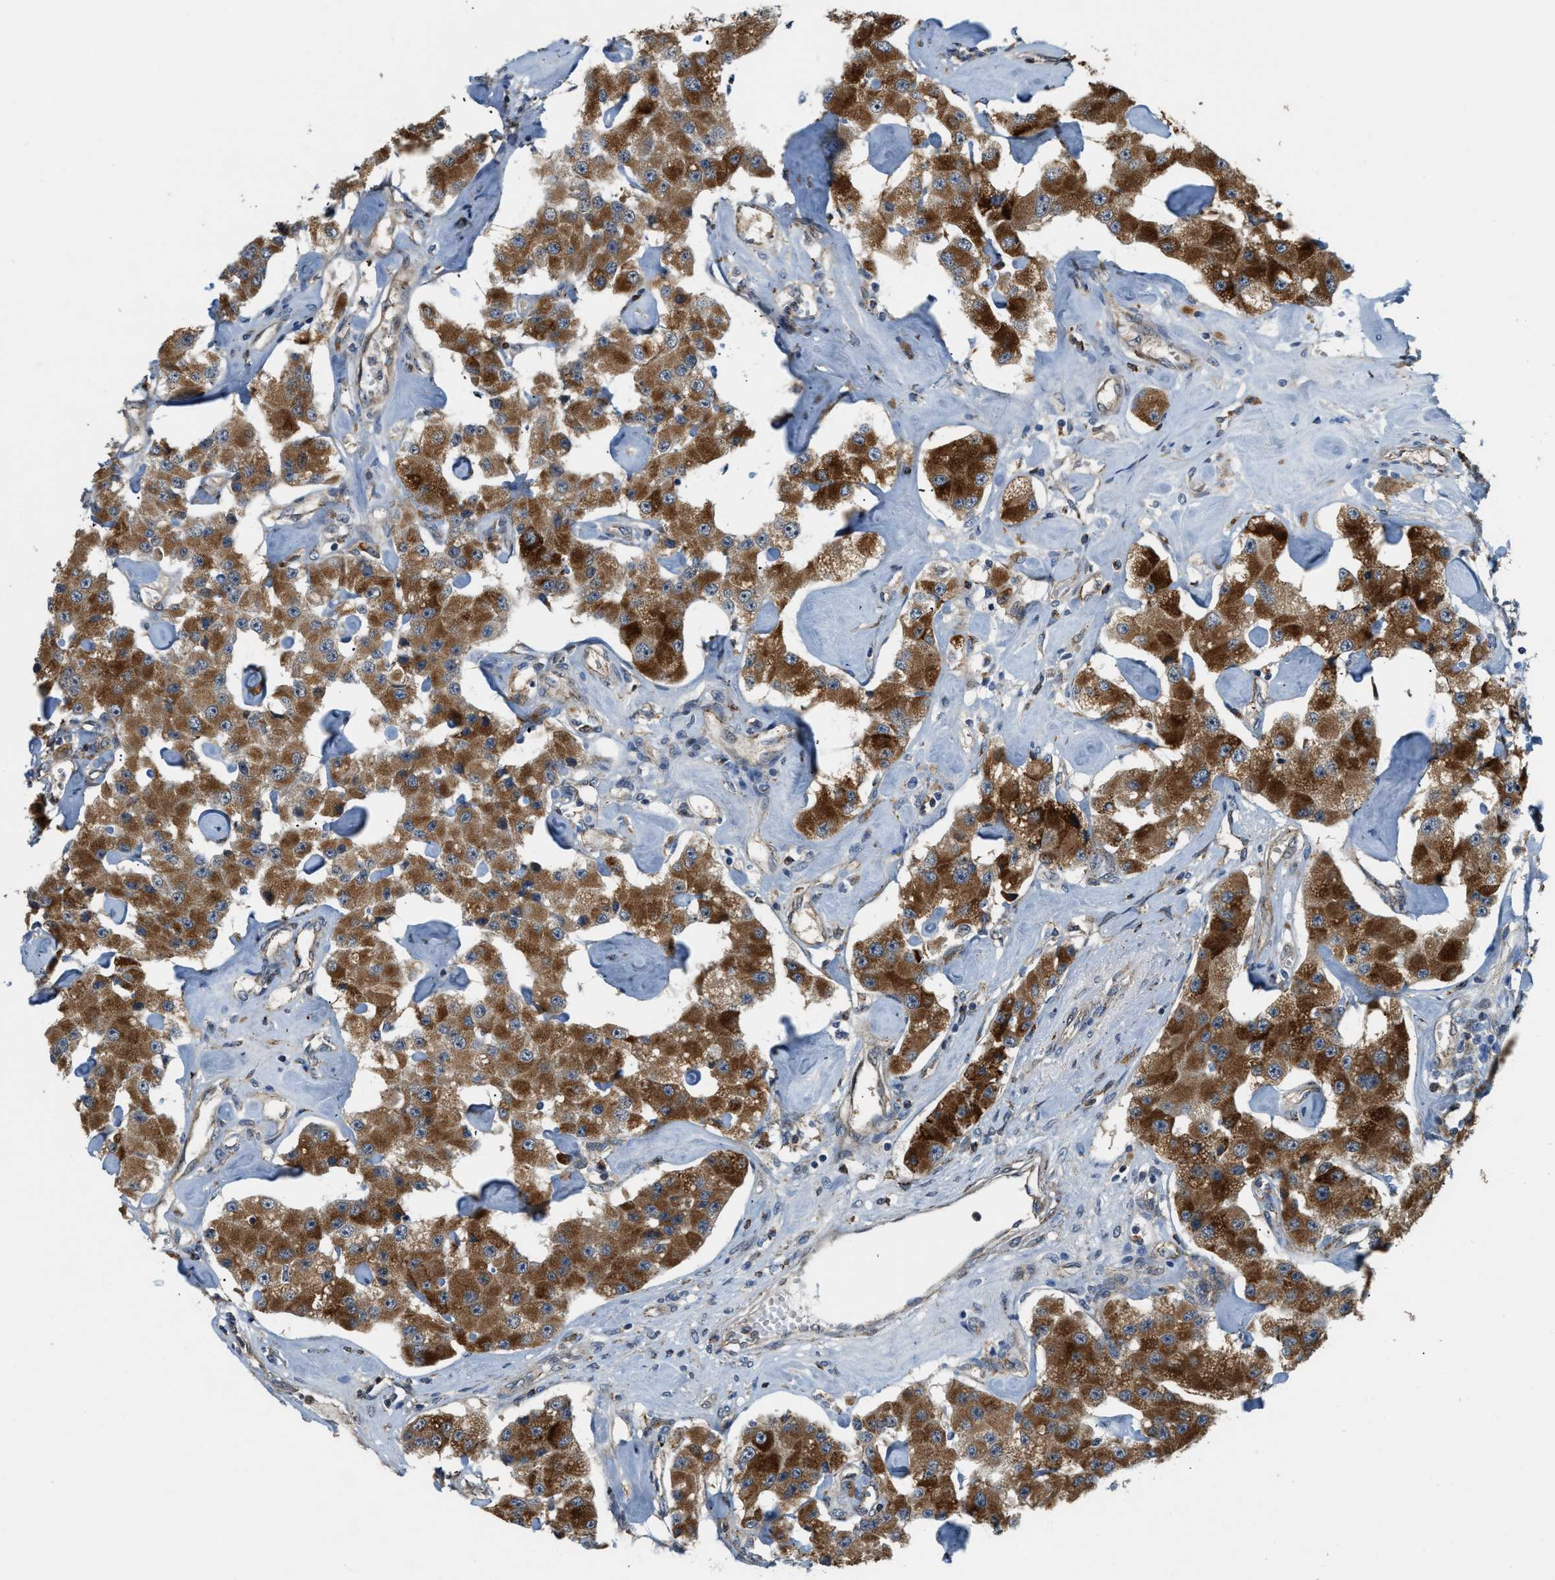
{"staining": {"intensity": "moderate", "quantity": ">75%", "location": "cytoplasmic/membranous"}, "tissue": "carcinoid", "cell_type": "Tumor cells", "image_type": "cancer", "snomed": [{"axis": "morphology", "description": "Carcinoid, malignant, NOS"}, {"axis": "topography", "description": "Pancreas"}], "caption": "Carcinoid stained for a protein (brown) reveals moderate cytoplasmic/membranous positive expression in about >75% of tumor cells.", "gene": "STARD3NL", "patient": {"sex": "male", "age": 41}}